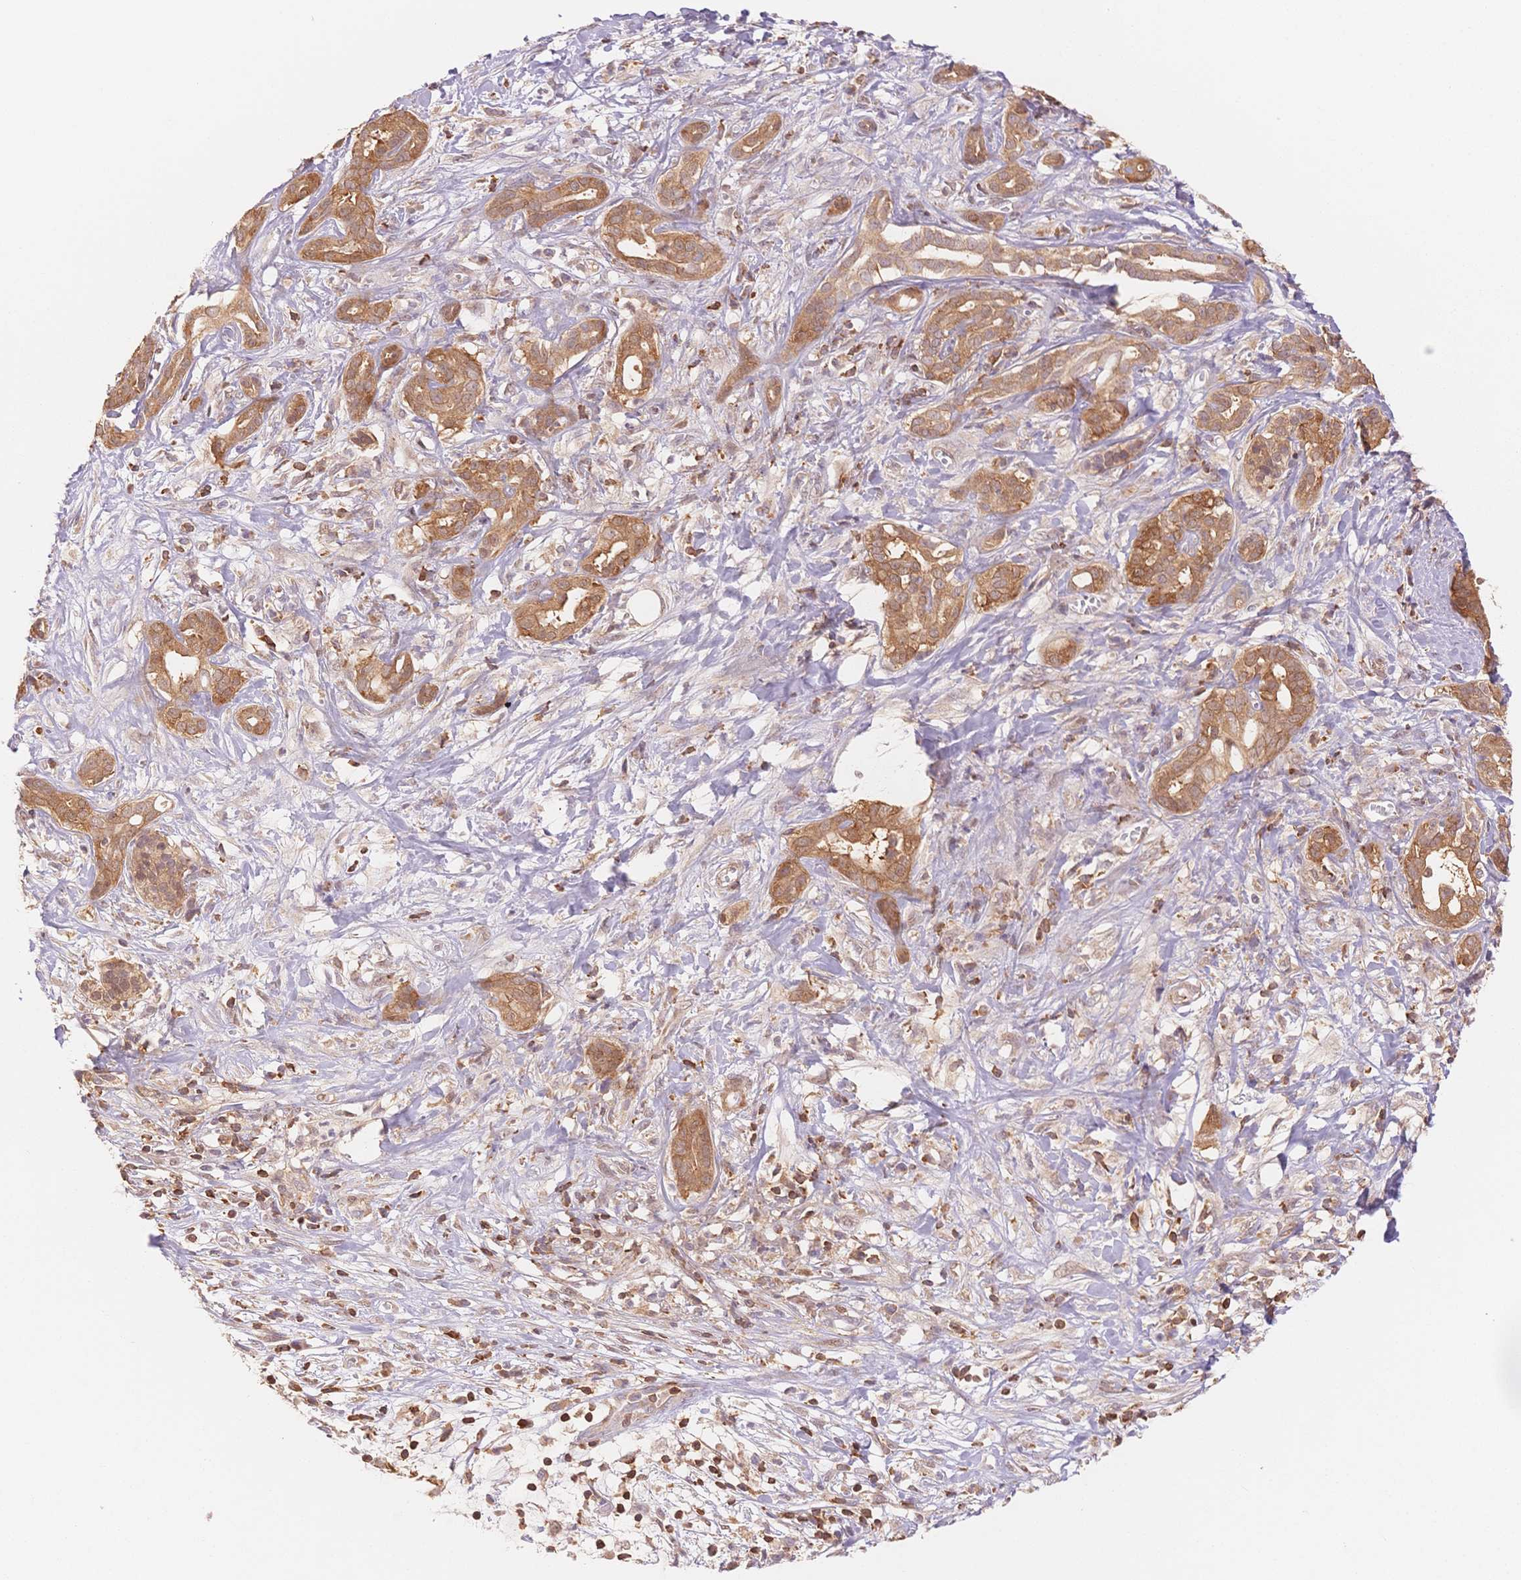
{"staining": {"intensity": "moderate", "quantity": ">75%", "location": "cytoplasmic/membranous"}, "tissue": "pancreatic cancer", "cell_type": "Tumor cells", "image_type": "cancer", "snomed": [{"axis": "morphology", "description": "Adenocarcinoma, NOS"}, {"axis": "topography", "description": "Pancreas"}], "caption": "The photomicrograph exhibits immunohistochemical staining of pancreatic adenocarcinoma. There is moderate cytoplasmic/membranous staining is appreciated in about >75% of tumor cells. The staining was performed using DAB to visualize the protein expression in brown, while the nuclei were stained in blue with hematoxylin (Magnification: 20x).", "gene": "STK39", "patient": {"sex": "male", "age": 61}}